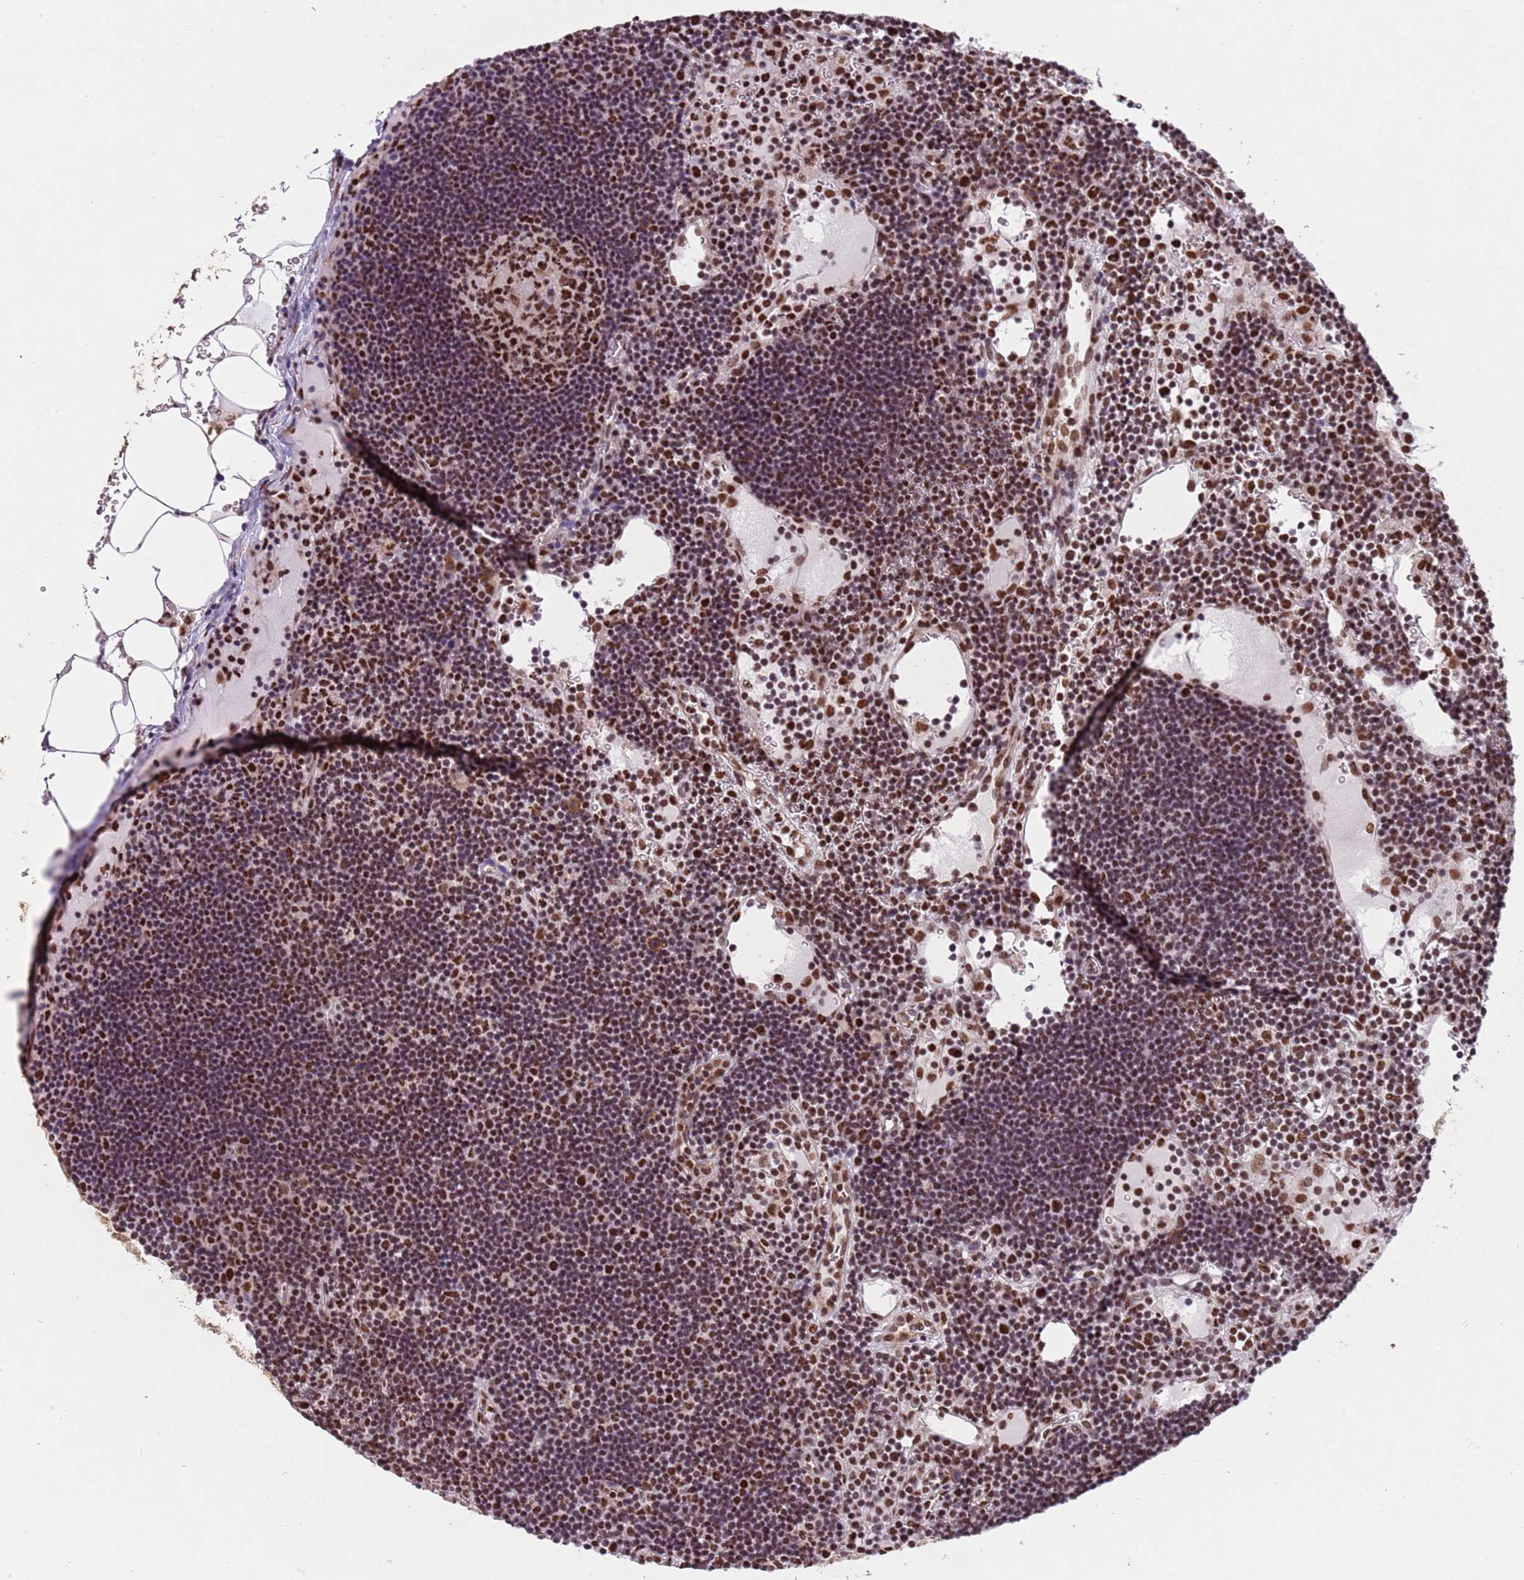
{"staining": {"intensity": "strong", "quantity": ">75%", "location": "nuclear"}, "tissue": "lymph node", "cell_type": "Germinal center cells", "image_type": "normal", "snomed": [{"axis": "morphology", "description": "Normal tissue, NOS"}, {"axis": "topography", "description": "Lymph node"}], "caption": "A micrograph of human lymph node stained for a protein displays strong nuclear brown staining in germinal center cells. The staining was performed using DAB, with brown indicating positive protein expression. Nuclei are stained blue with hematoxylin.", "gene": "ESF1", "patient": {"sex": "male", "age": 53}}